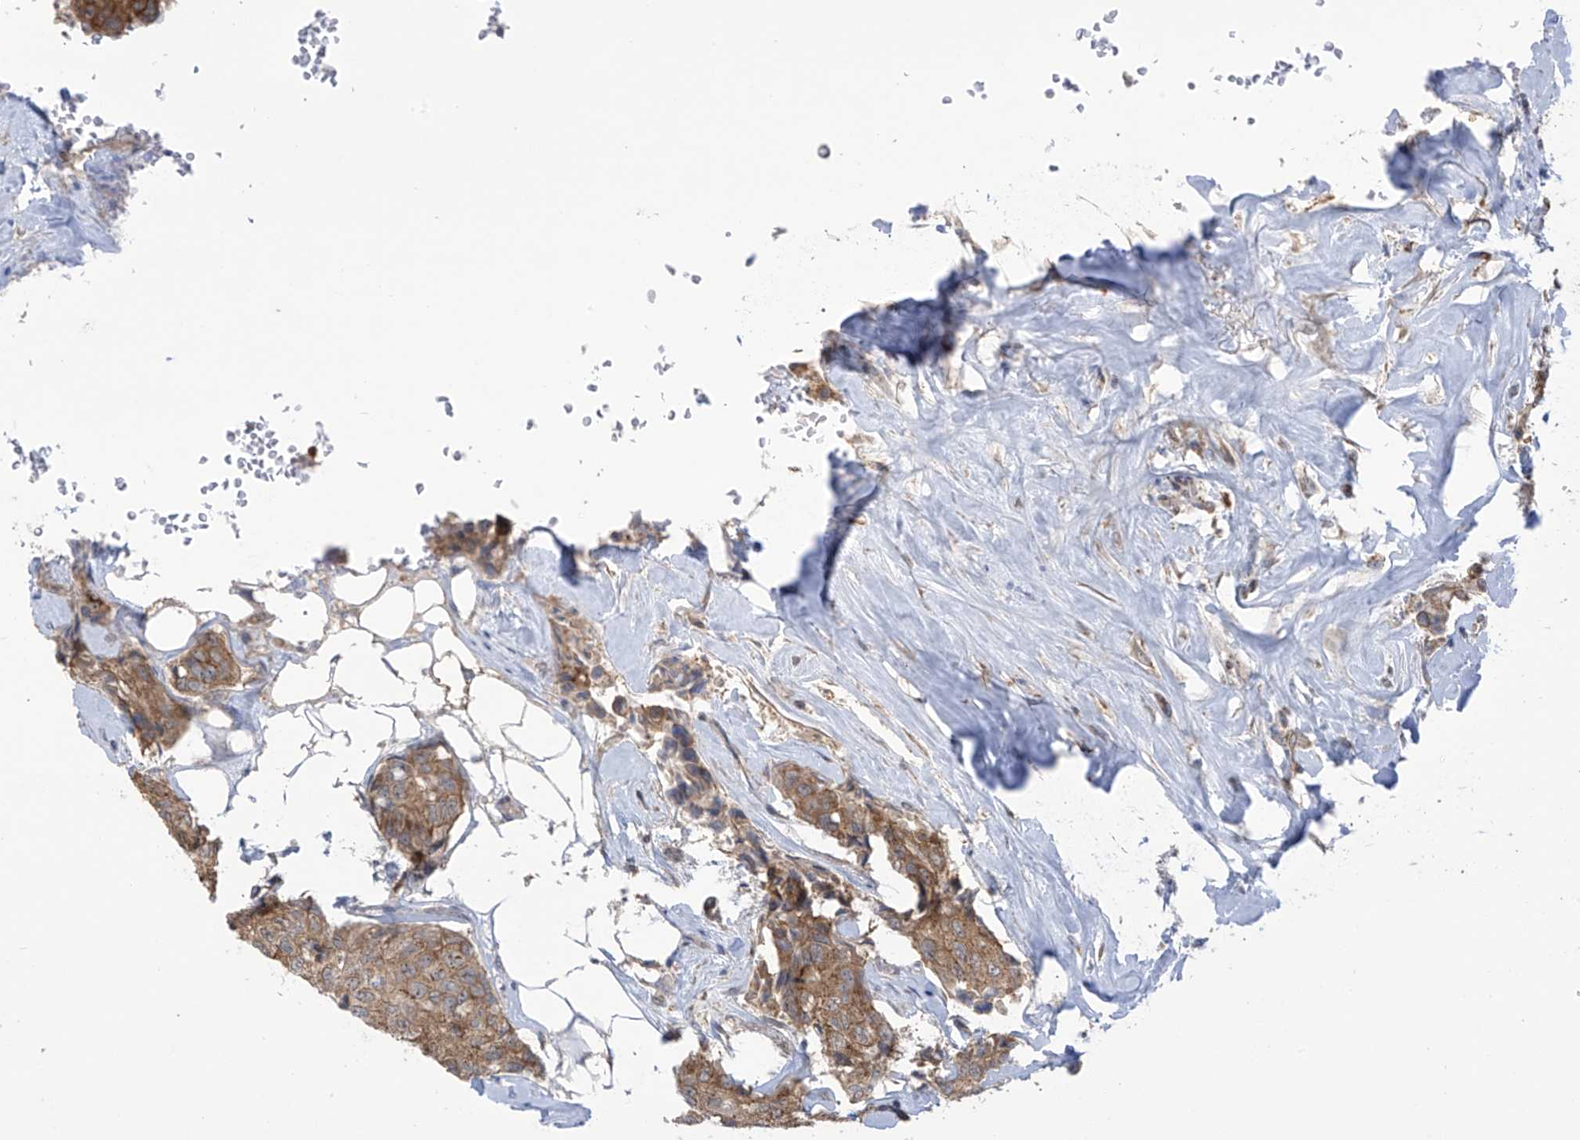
{"staining": {"intensity": "moderate", "quantity": ">75%", "location": "cytoplasmic/membranous"}, "tissue": "breast cancer", "cell_type": "Tumor cells", "image_type": "cancer", "snomed": [{"axis": "morphology", "description": "Duct carcinoma"}, {"axis": "topography", "description": "Breast"}], "caption": "A photomicrograph showing moderate cytoplasmic/membranous positivity in about >75% of tumor cells in breast cancer, as visualized by brown immunohistochemical staining.", "gene": "KIAA1522", "patient": {"sex": "female", "age": 80}}